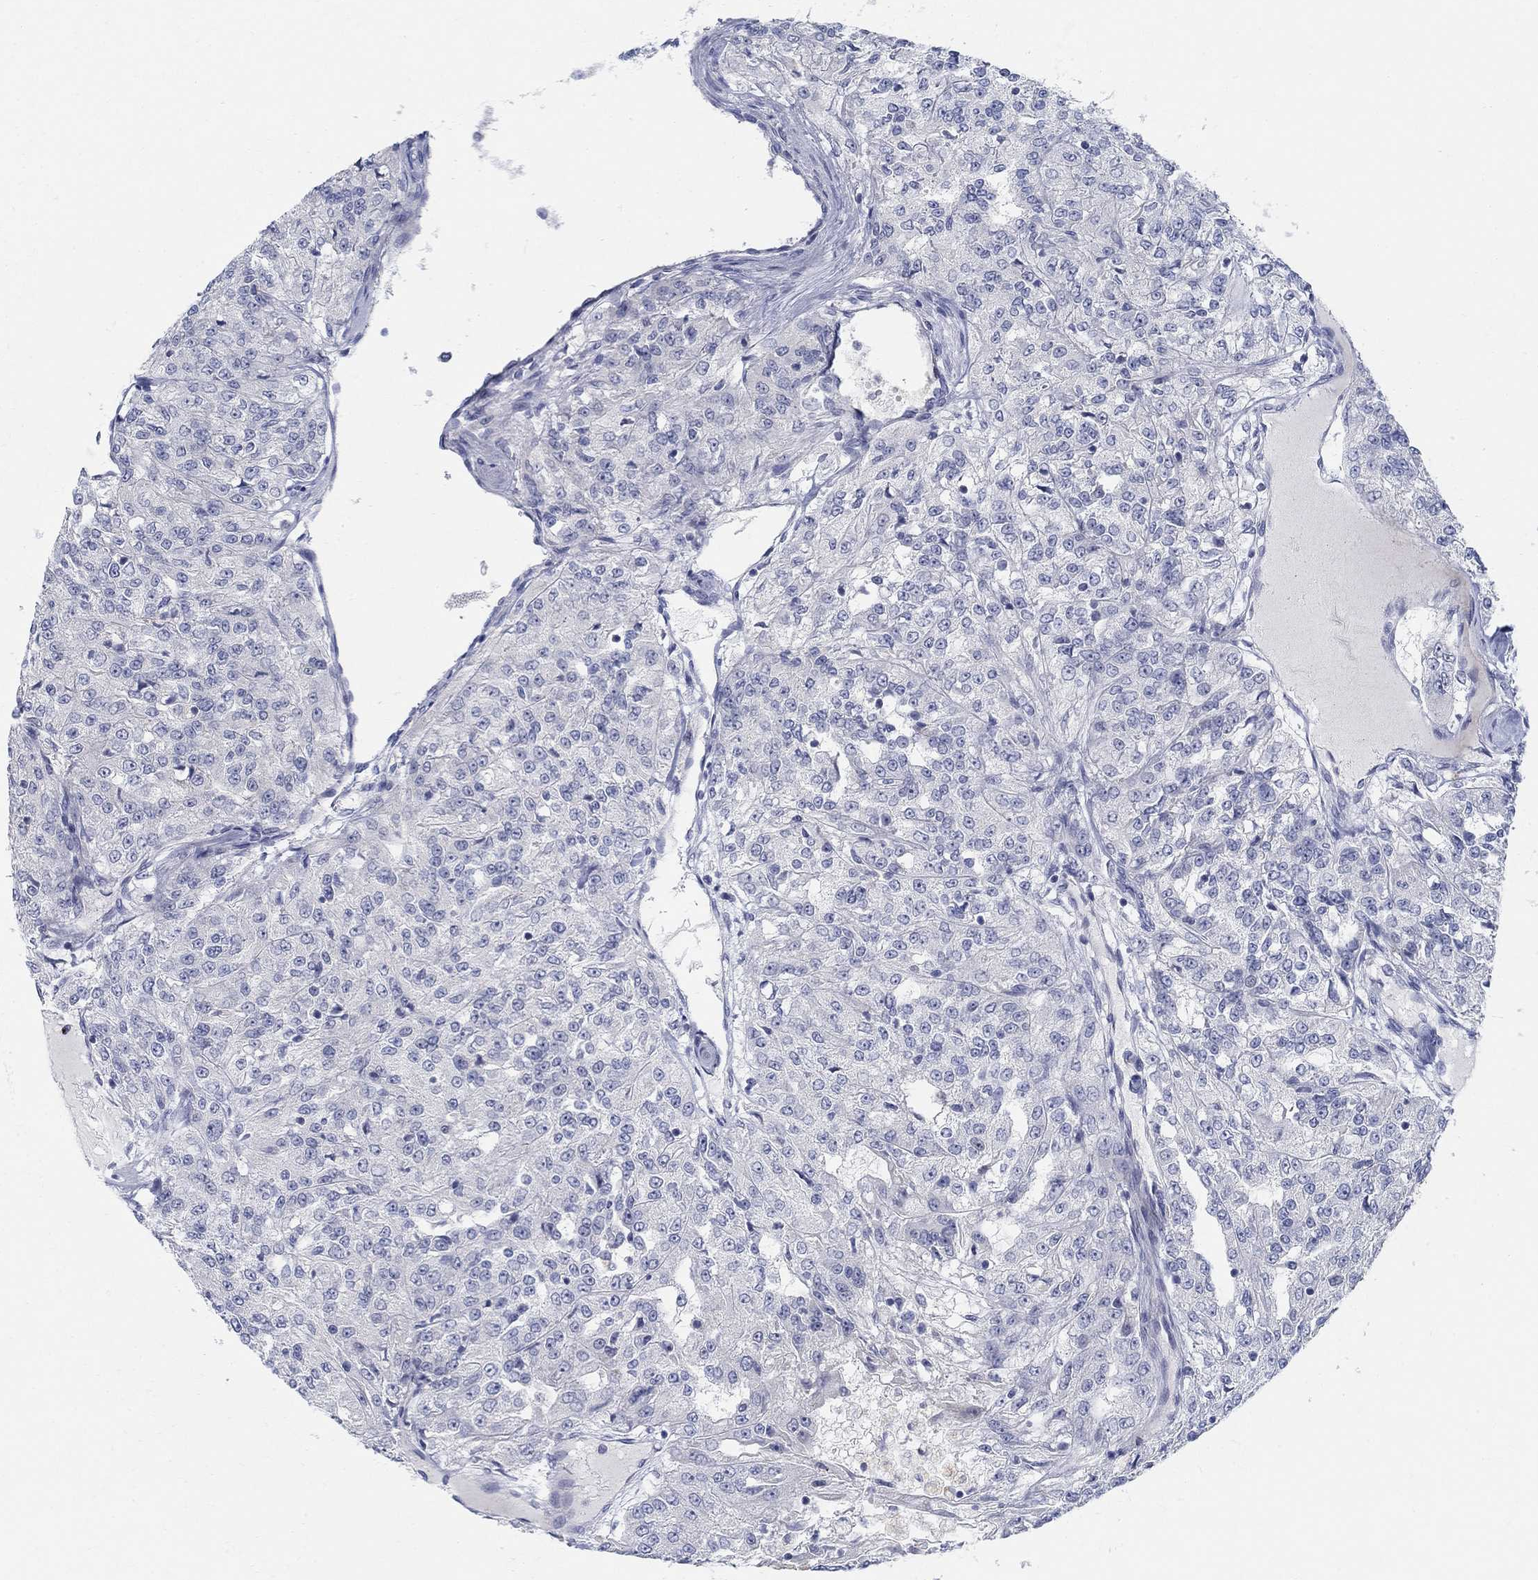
{"staining": {"intensity": "negative", "quantity": "none", "location": "none"}, "tissue": "renal cancer", "cell_type": "Tumor cells", "image_type": "cancer", "snomed": [{"axis": "morphology", "description": "Adenocarcinoma, NOS"}, {"axis": "topography", "description": "Kidney"}], "caption": "Immunohistochemistry photomicrograph of human renal cancer (adenocarcinoma) stained for a protein (brown), which shows no positivity in tumor cells.", "gene": "ANO7", "patient": {"sex": "female", "age": 63}}